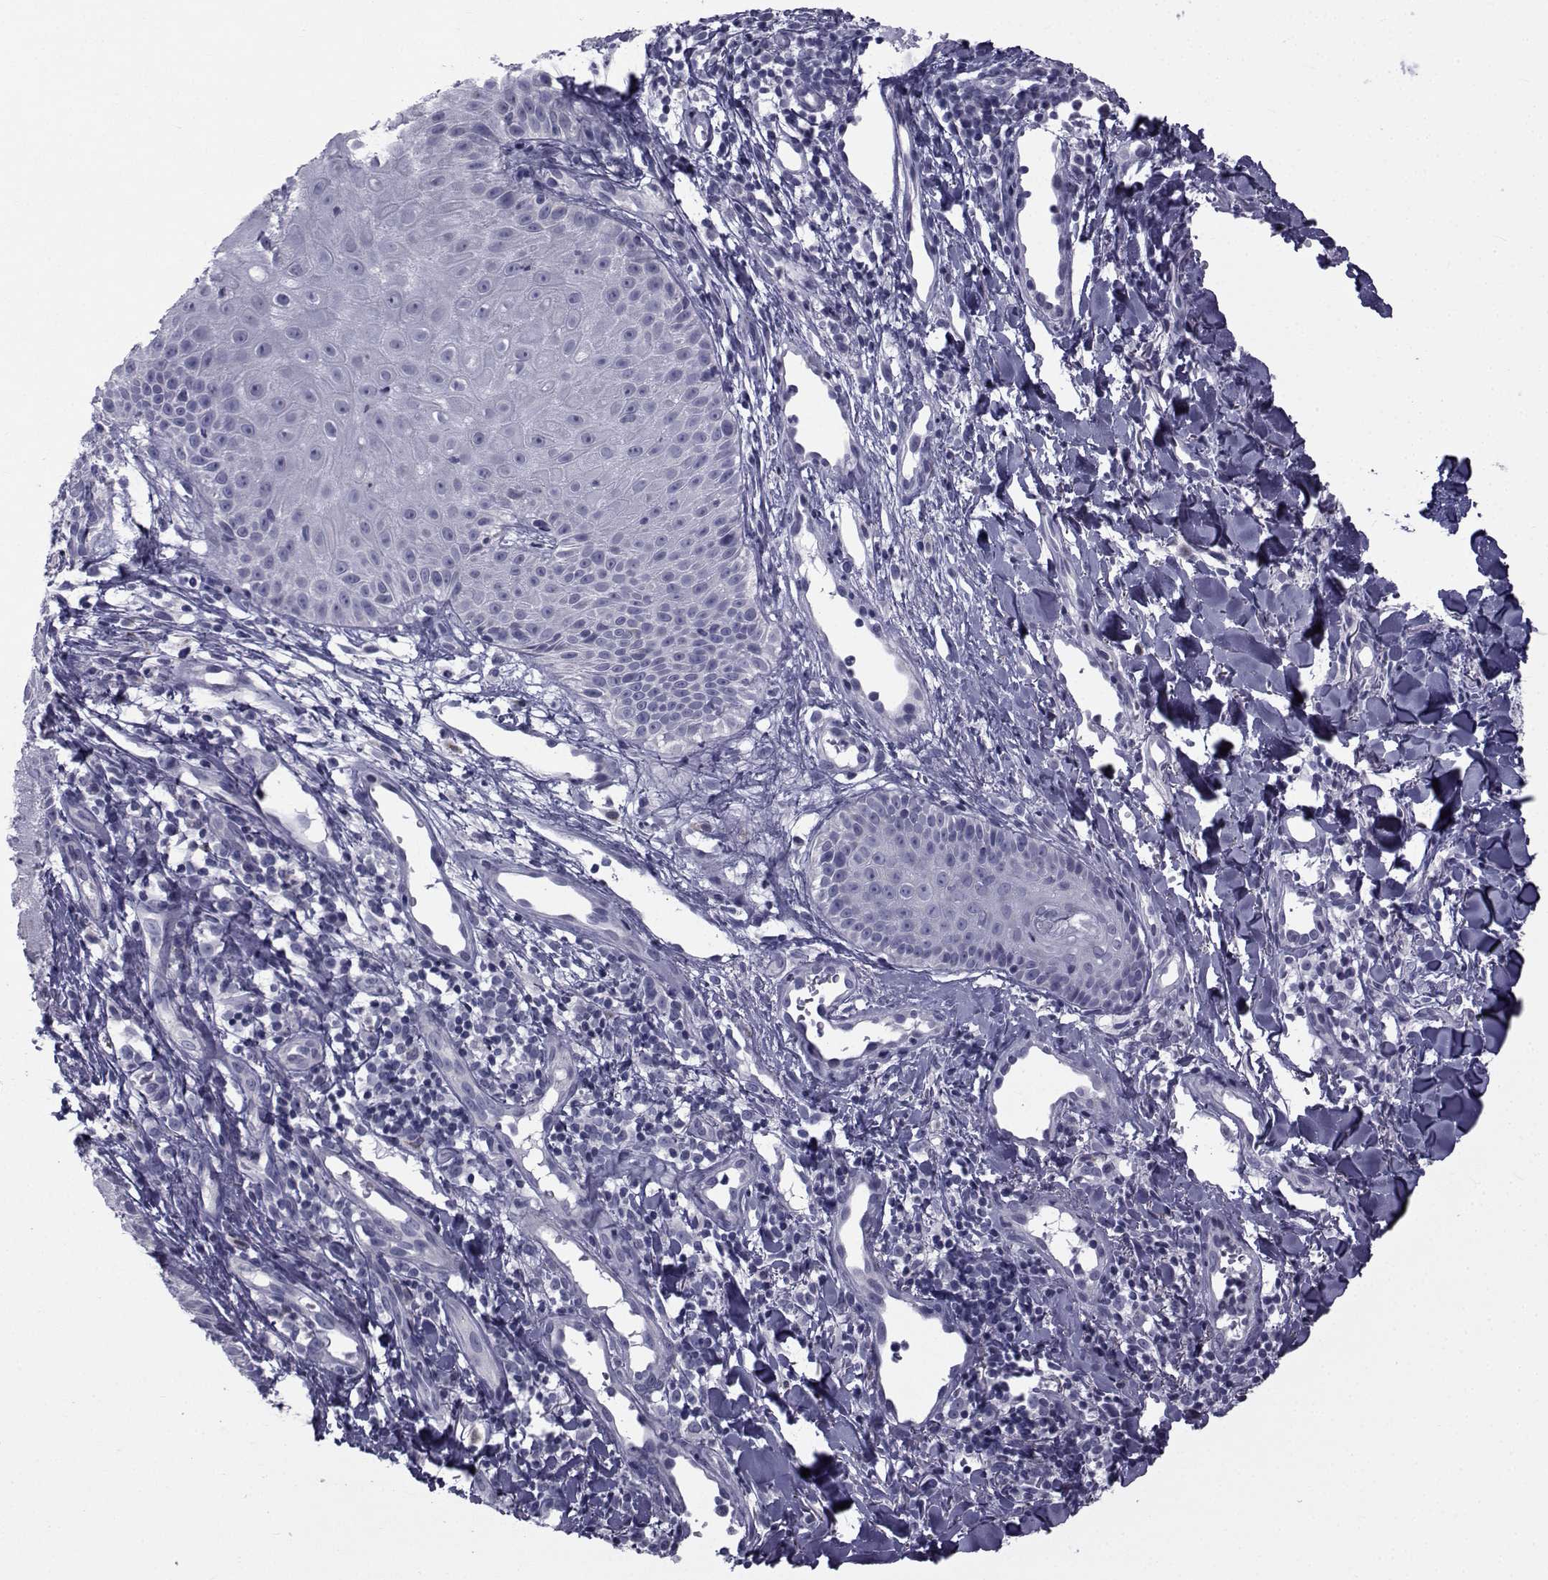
{"staining": {"intensity": "negative", "quantity": "none", "location": "none"}, "tissue": "melanoma", "cell_type": "Tumor cells", "image_type": "cancer", "snomed": [{"axis": "morphology", "description": "Malignant melanoma, NOS"}, {"axis": "topography", "description": "Skin"}], "caption": "IHC micrograph of neoplastic tissue: malignant melanoma stained with DAB (3,3'-diaminobenzidine) shows no significant protein staining in tumor cells.", "gene": "FDXR", "patient": {"sex": "male", "age": 67}}